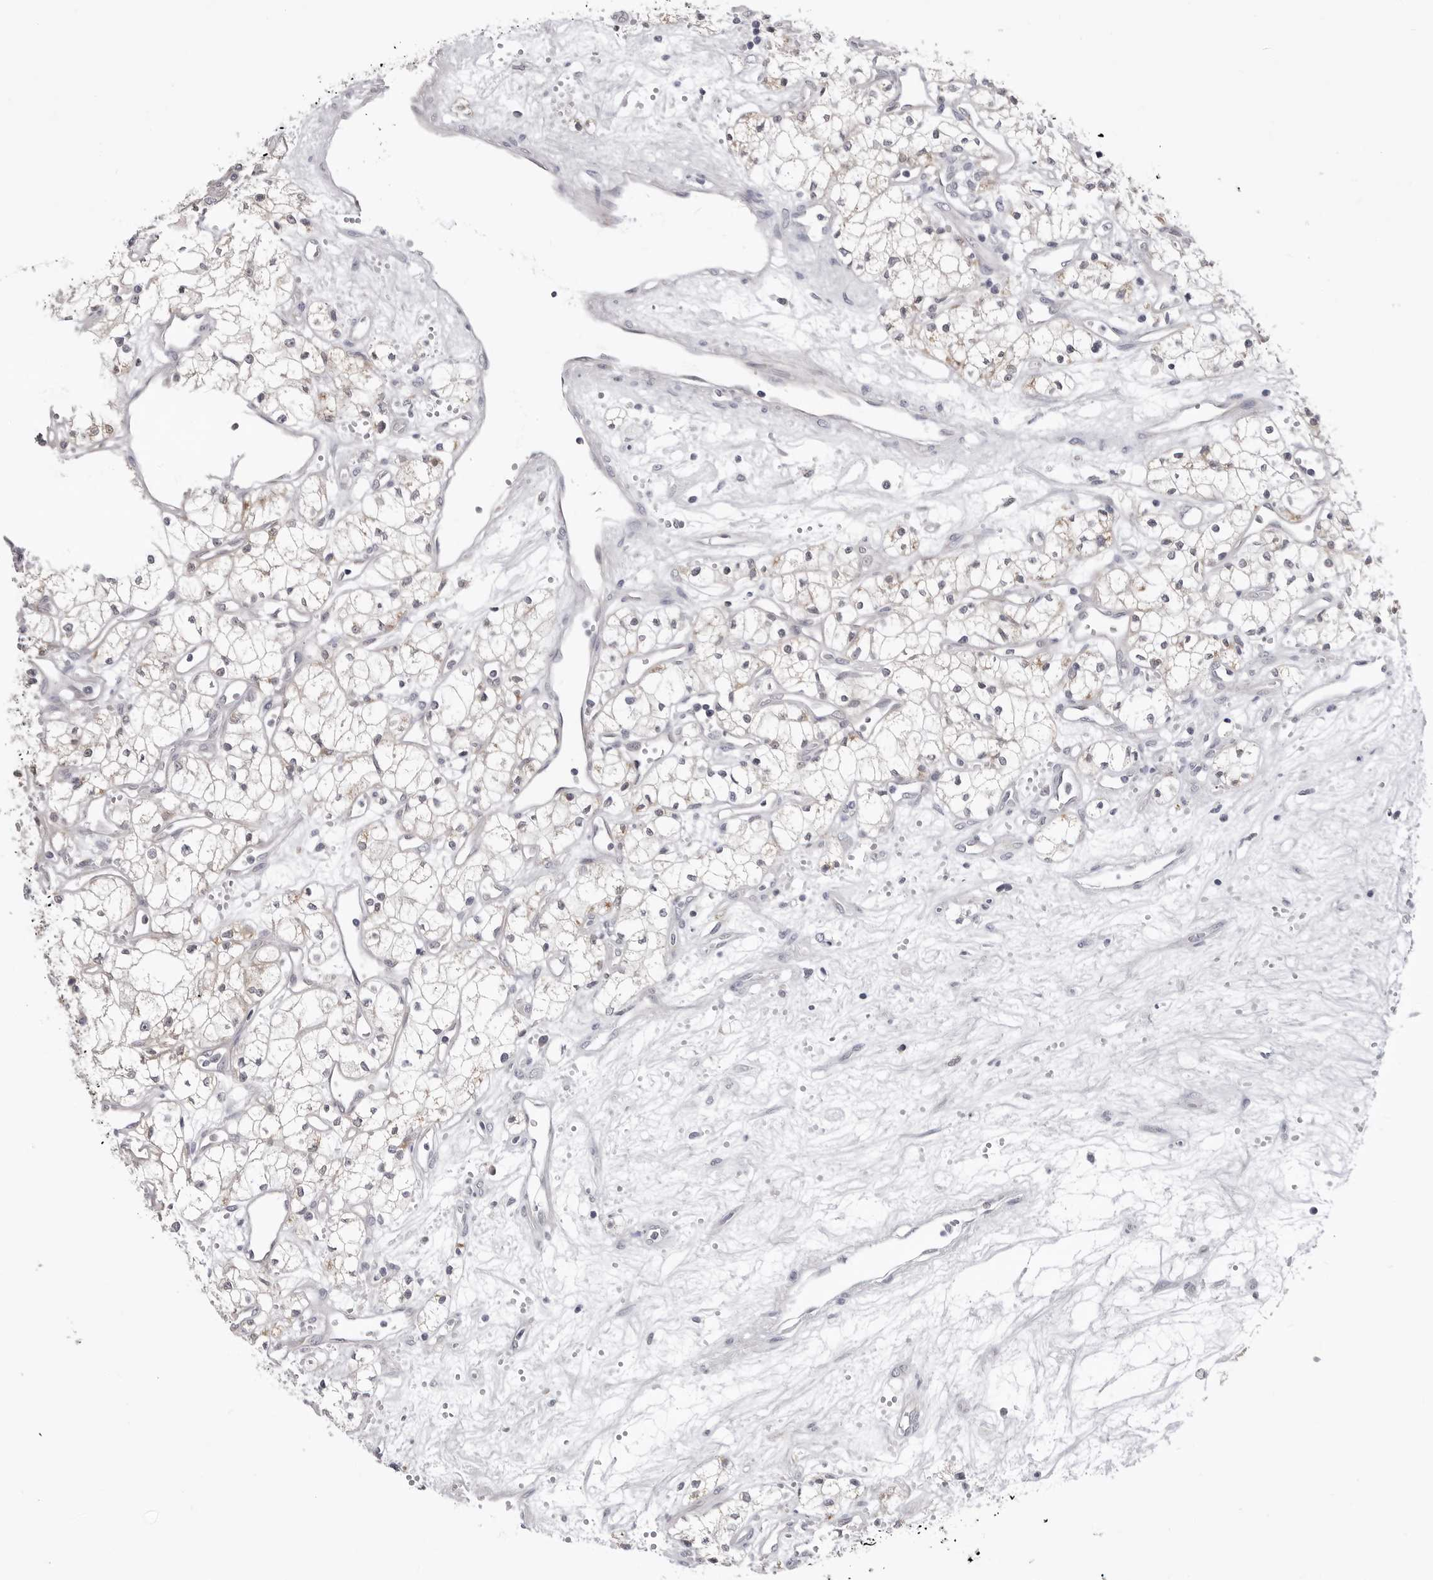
{"staining": {"intensity": "negative", "quantity": "none", "location": "none"}, "tissue": "renal cancer", "cell_type": "Tumor cells", "image_type": "cancer", "snomed": [{"axis": "morphology", "description": "Adenocarcinoma, NOS"}, {"axis": "topography", "description": "Kidney"}], "caption": "The immunohistochemistry histopathology image has no significant expression in tumor cells of renal cancer tissue.", "gene": "FH", "patient": {"sex": "male", "age": 59}}